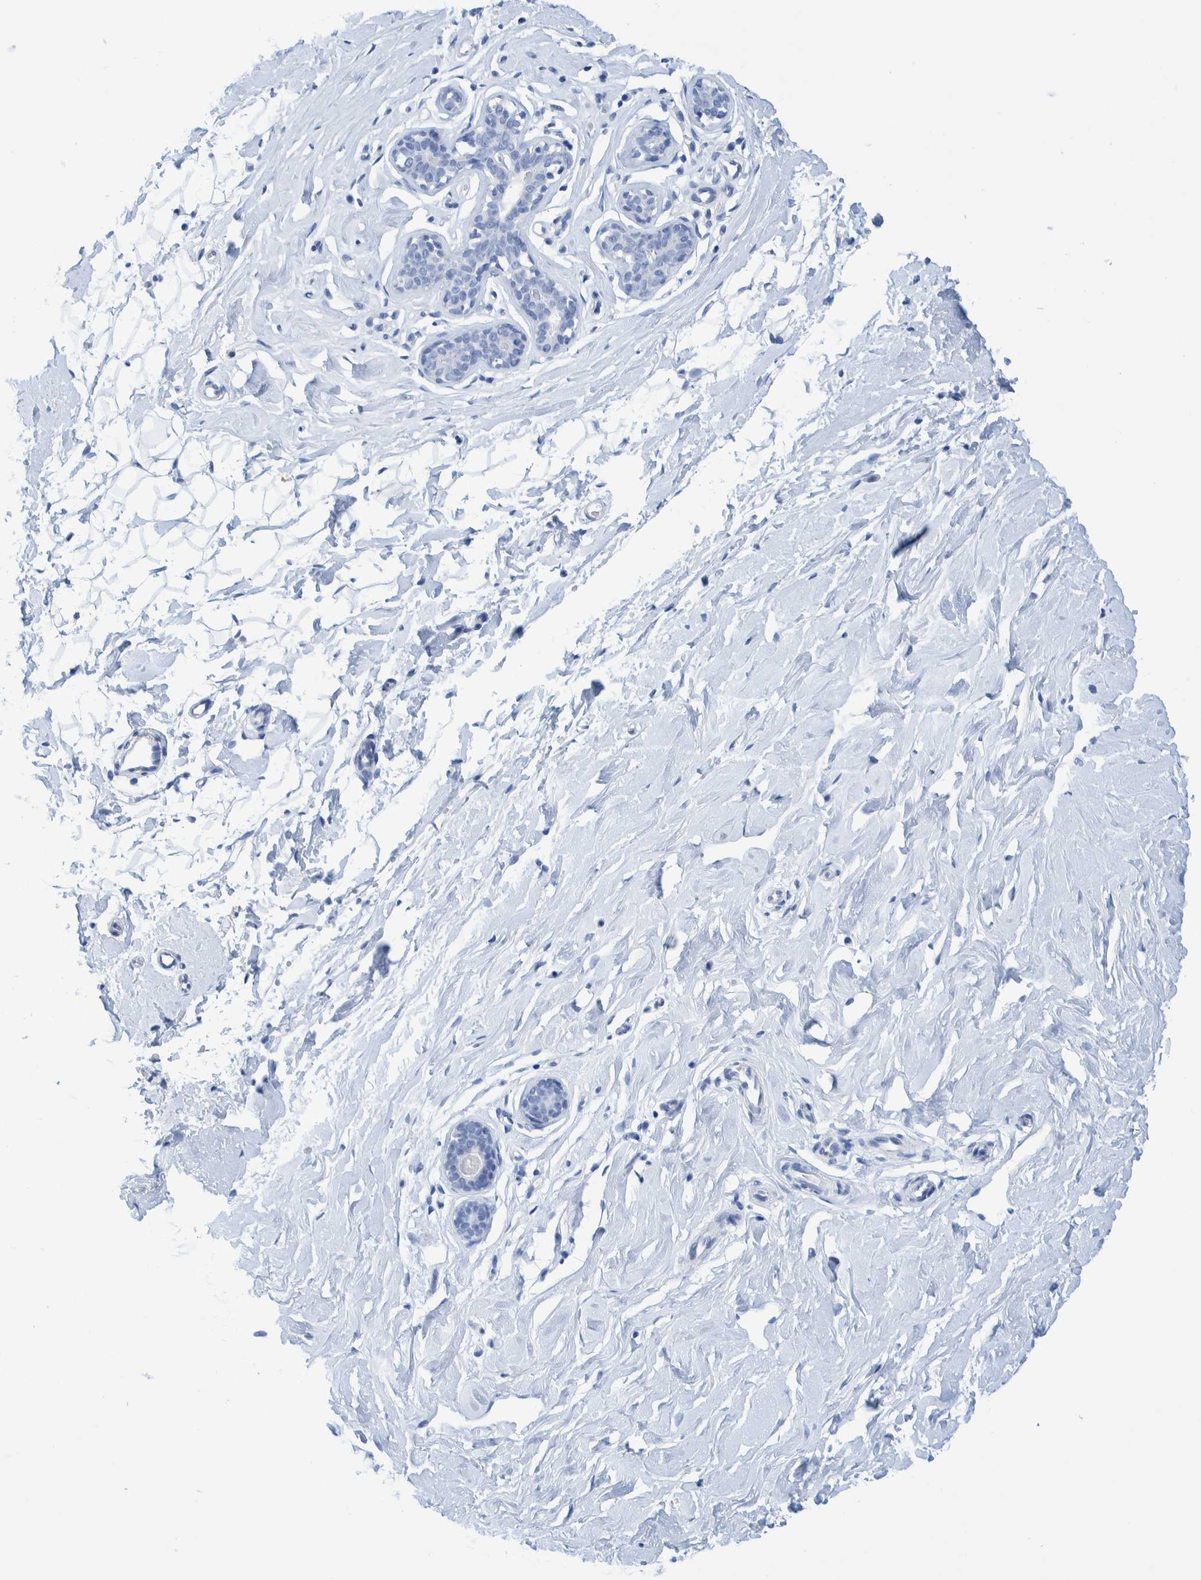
{"staining": {"intensity": "negative", "quantity": "none", "location": "none"}, "tissue": "breast", "cell_type": "Adipocytes", "image_type": "normal", "snomed": [{"axis": "morphology", "description": "Normal tissue, NOS"}, {"axis": "topography", "description": "Breast"}], "caption": "There is no significant staining in adipocytes of breast. (Brightfield microscopy of DAB (3,3'-diaminobenzidine) immunohistochemistry (IHC) at high magnification).", "gene": "PERP", "patient": {"sex": "female", "age": 23}}